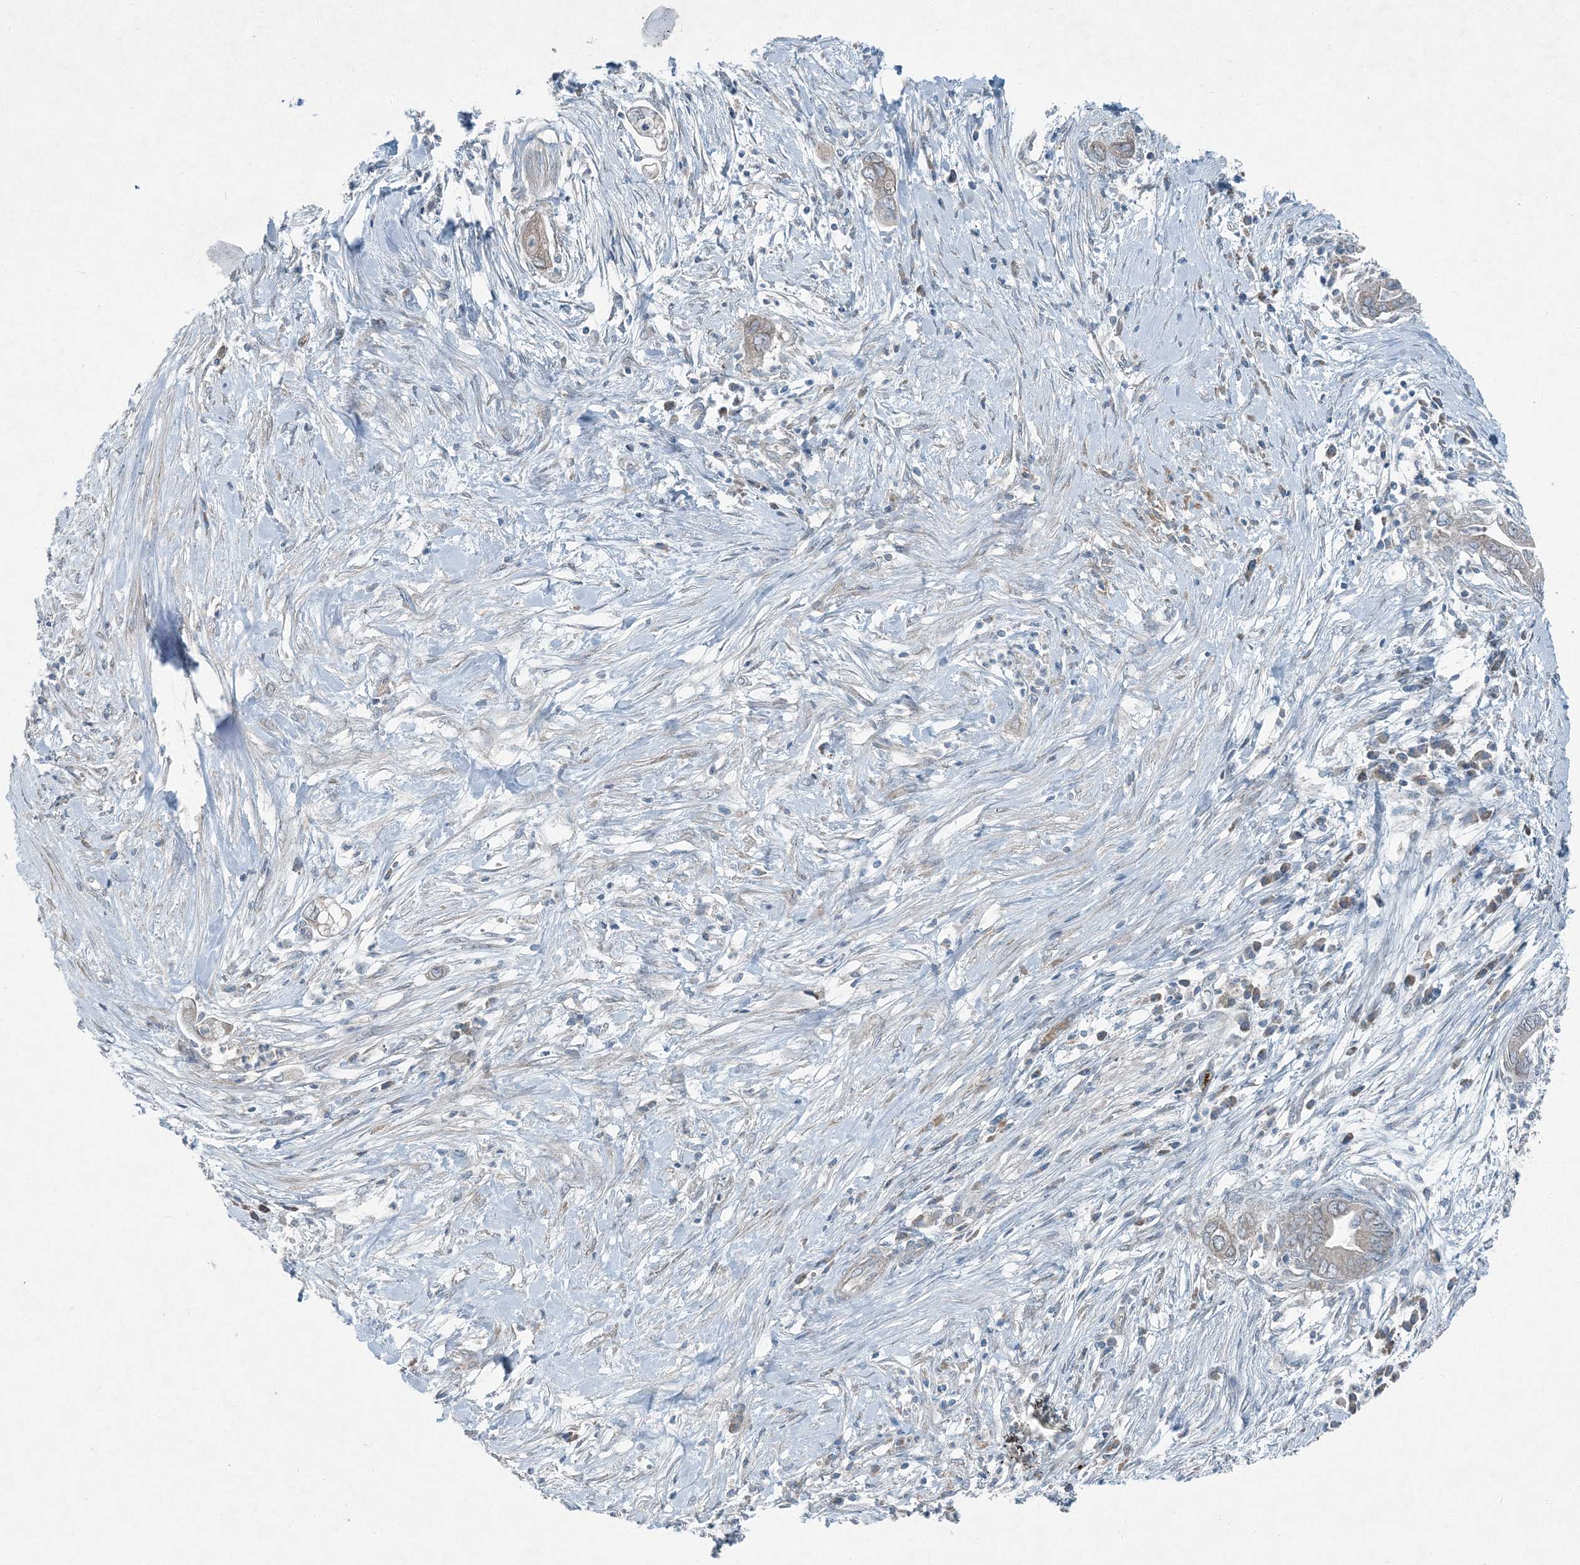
{"staining": {"intensity": "weak", "quantity": "<25%", "location": "cytoplasmic/membranous"}, "tissue": "pancreatic cancer", "cell_type": "Tumor cells", "image_type": "cancer", "snomed": [{"axis": "morphology", "description": "Adenocarcinoma, NOS"}, {"axis": "topography", "description": "Pancreas"}], "caption": "There is no significant staining in tumor cells of adenocarcinoma (pancreatic).", "gene": "APOM", "patient": {"sex": "male", "age": 75}}